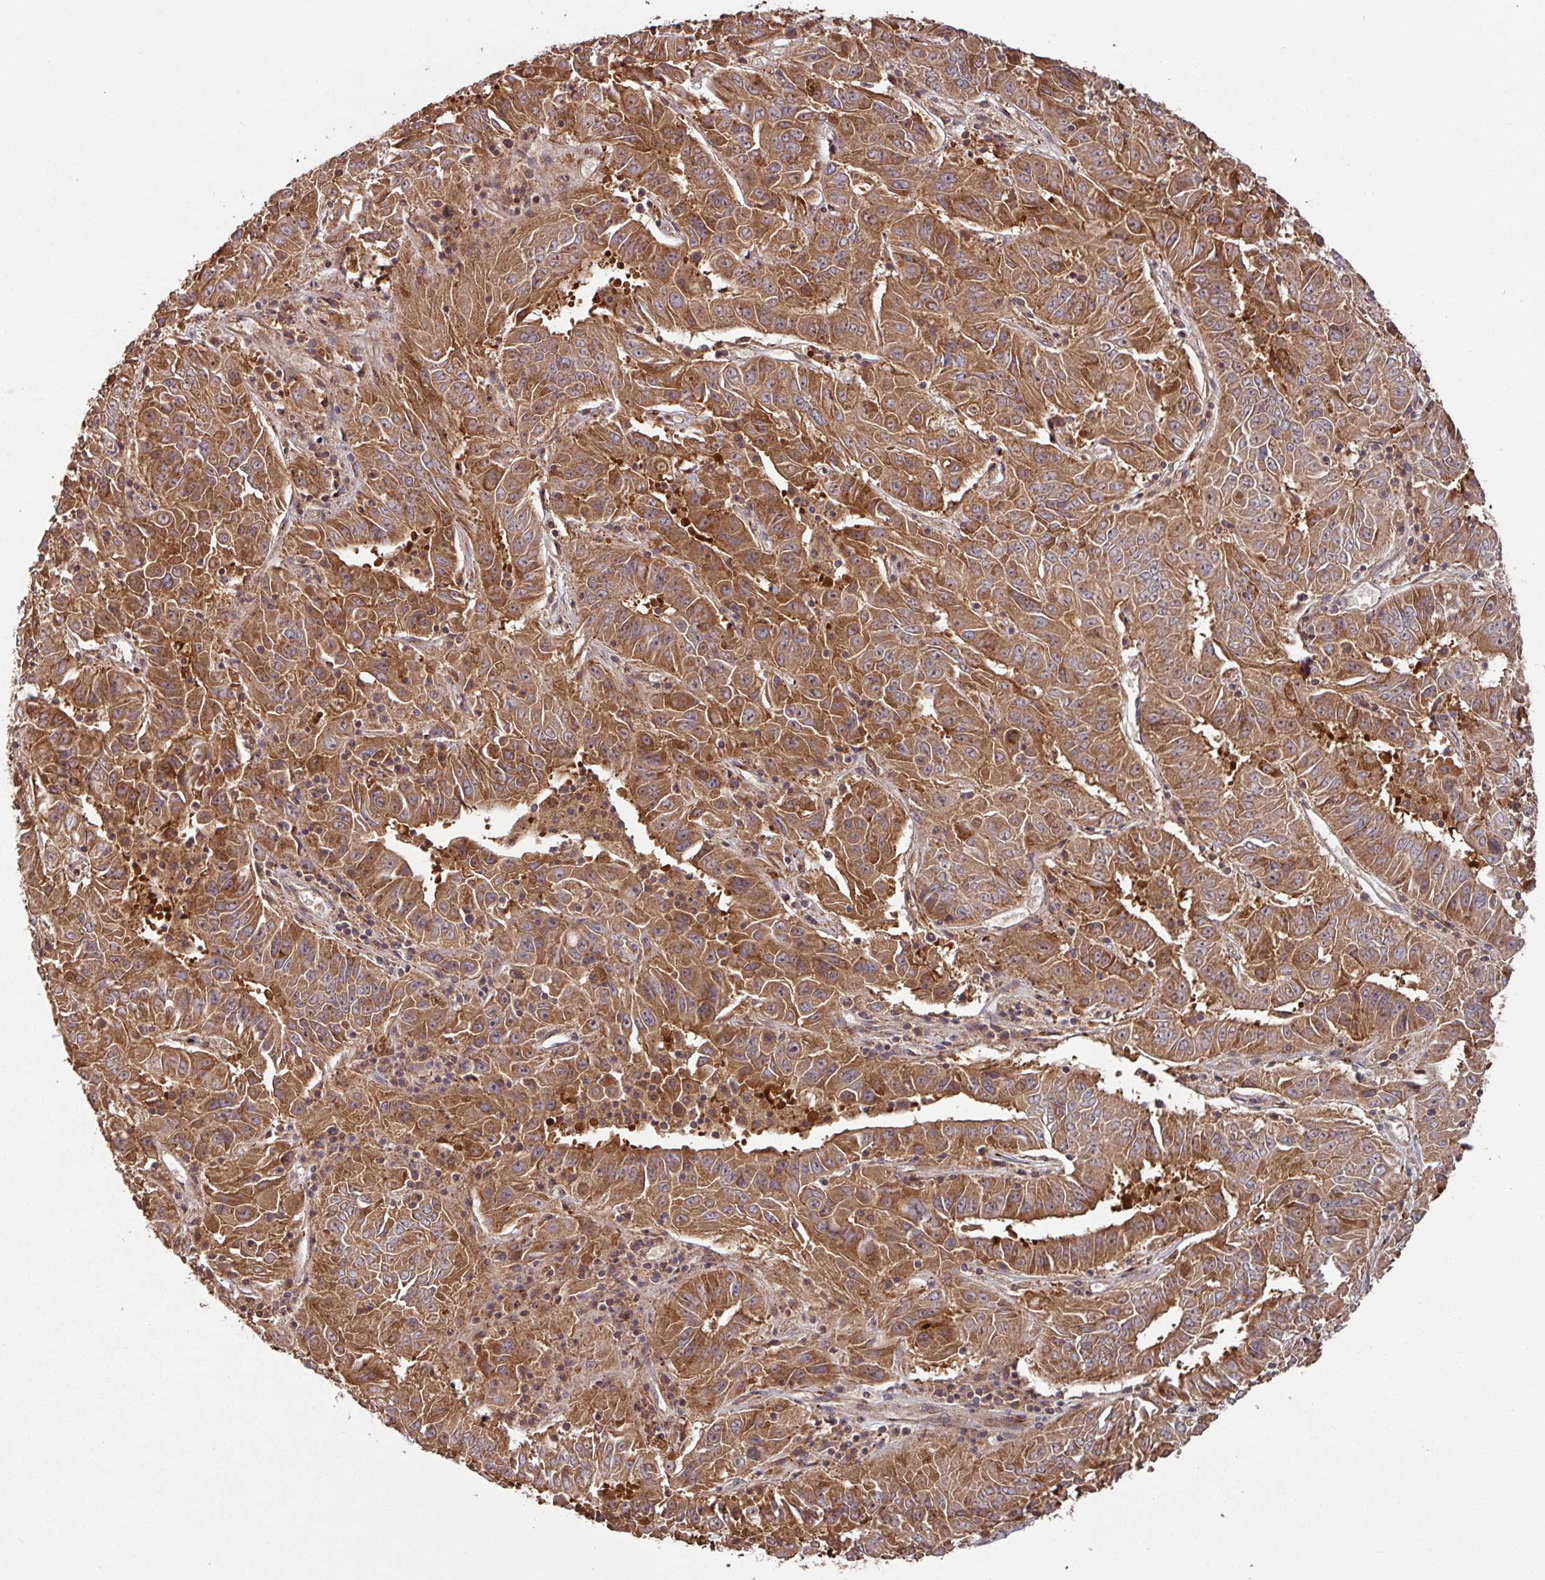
{"staining": {"intensity": "strong", "quantity": ">75%", "location": "cytoplasmic/membranous"}, "tissue": "pancreatic cancer", "cell_type": "Tumor cells", "image_type": "cancer", "snomed": [{"axis": "morphology", "description": "Adenocarcinoma, NOS"}, {"axis": "topography", "description": "Pancreas"}], "caption": "Immunohistochemistry of pancreatic adenocarcinoma exhibits high levels of strong cytoplasmic/membranous positivity in approximately >75% of tumor cells.", "gene": "MRRF", "patient": {"sex": "male", "age": 63}}